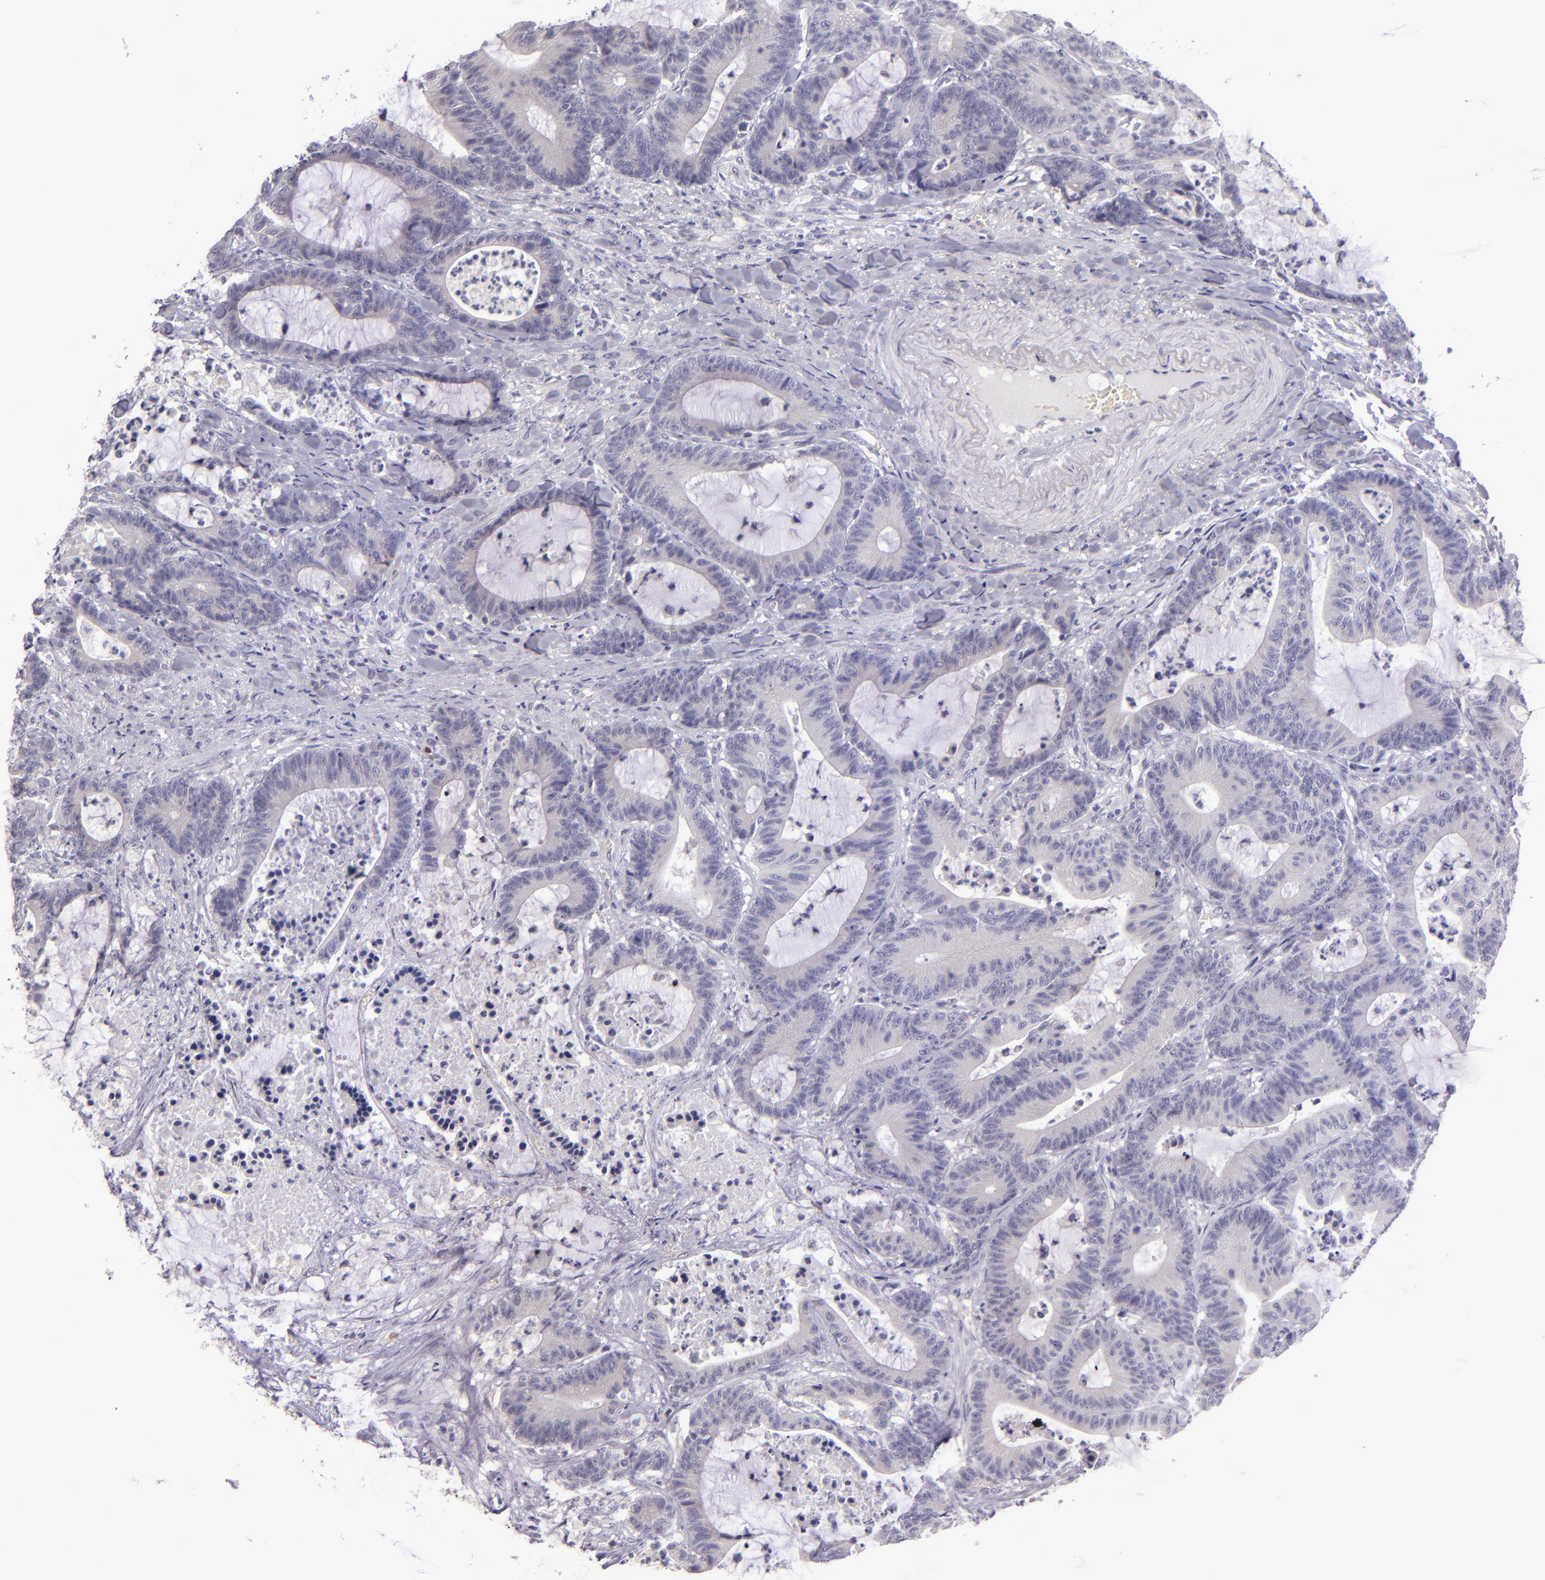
{"staining": {"intensity": "negative", "quantity": "none", "location": "none"}, "tissue": "colorectal cancer", "cell_type": "Tumor cells", "image_type": "cancer", "snomed": [{"axis": "morphology", "description": "Adenocarcinoma, NOS"}, {"axis": "topography", "description": "Colon"}], "caption": "This is a micrograph of immunohistochemistry (IHC) staining of colorectal cancer (adenocarcinoma), which shows no expression in tumor cells.", "gene": "SNCB", "patient": {"sex": "female", "age": 84}}